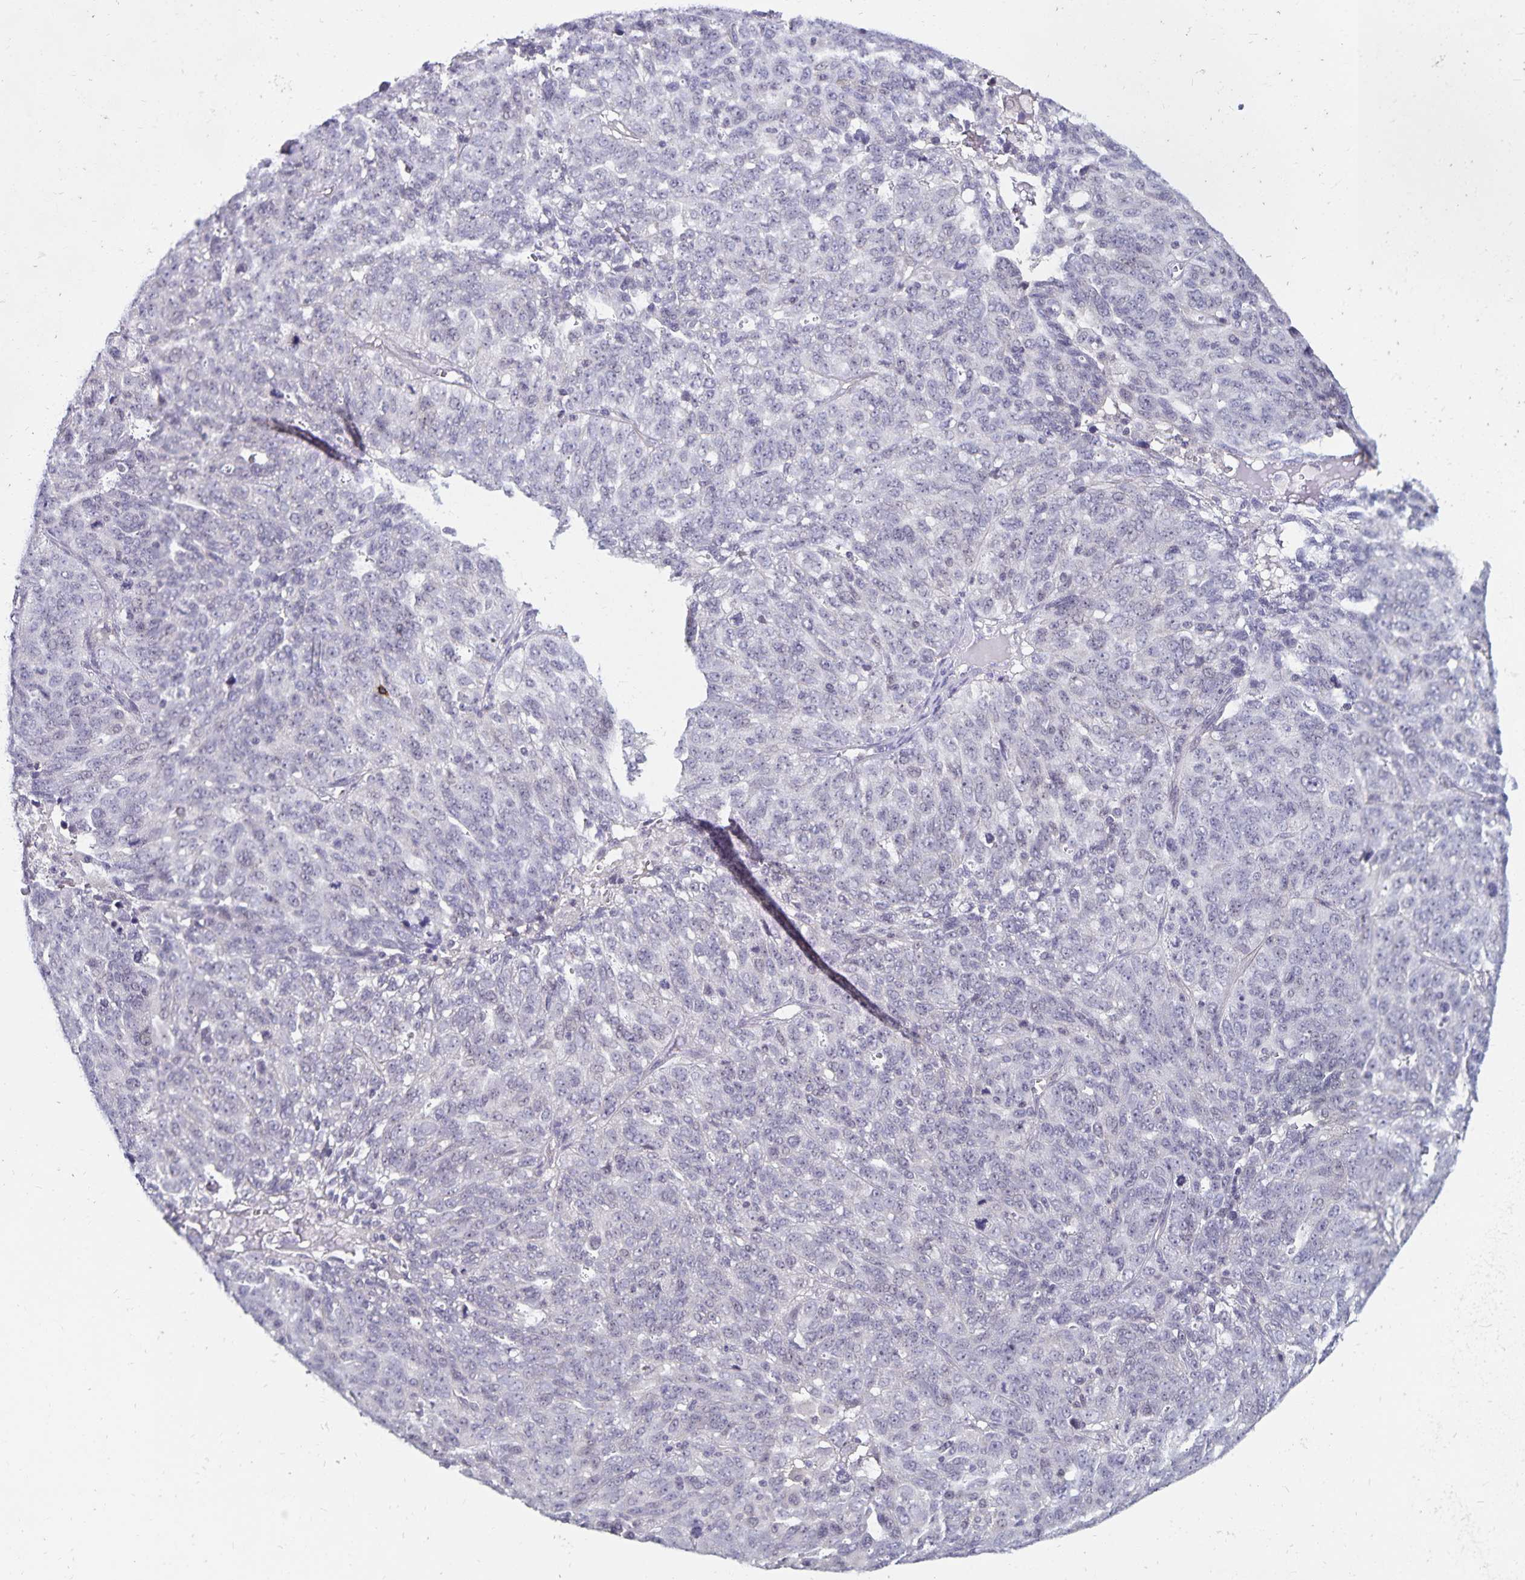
{"staining": {"intensity": "negative", "quantity": "none", "location": "none"}, "tissue": "ovarian cancer", "cell_type": "Tumor cells", "image_type": "cancer", "snomed": [{"axis": "morphology", "description": "Cystadenocarcinoma, serous, NOS"}, {"axis": "topography", "description": "Ovary"}], "caption": "Immunohistochemical staining of human ovarian cancer displays no significant expression in tumor cells.", "gene": "CDKN2B", "patient": {"sex": "female", "age": 71}}